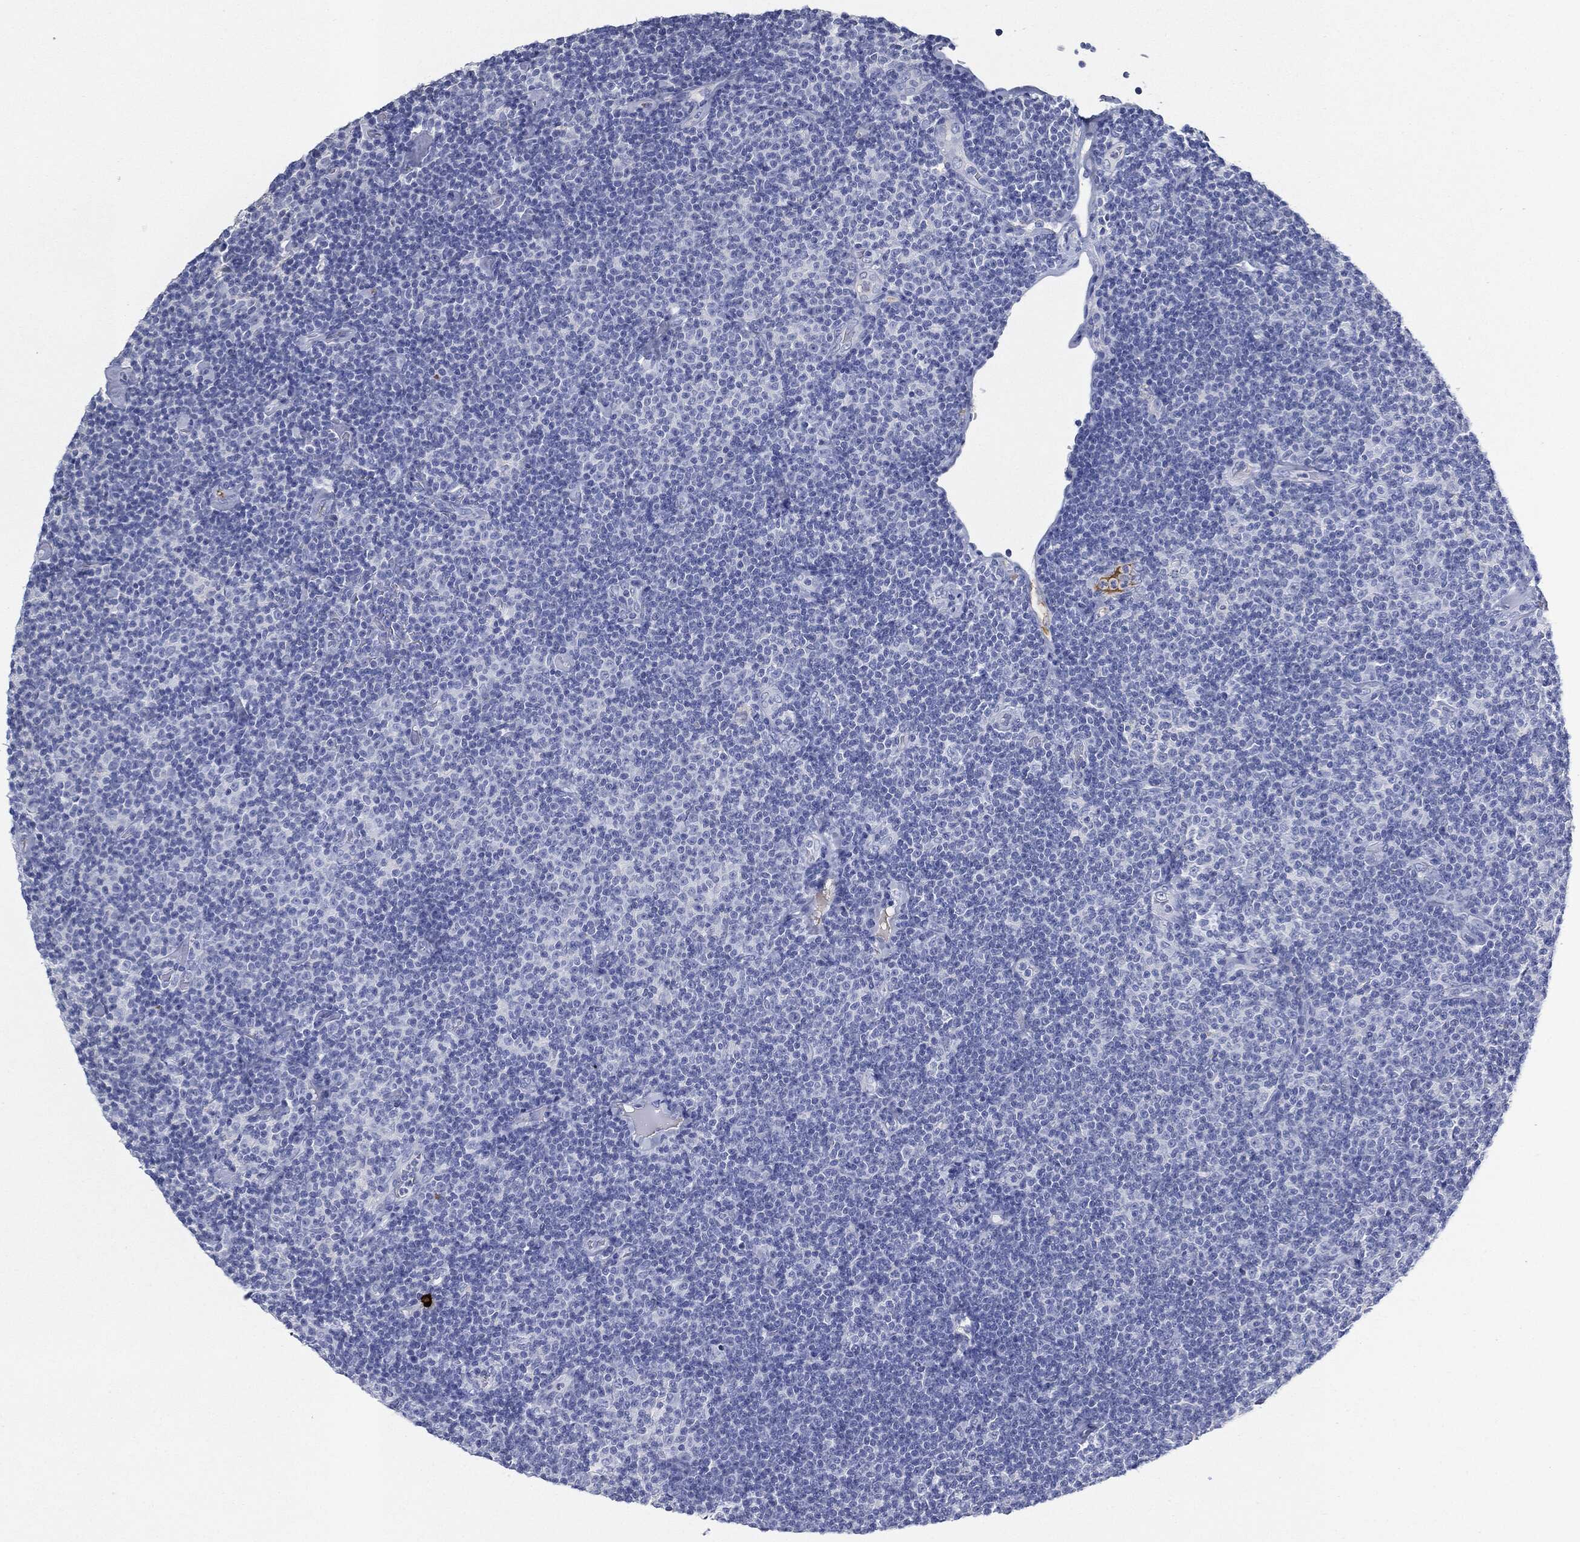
{"staining": {"intensity": "negative", "quantity": "none", "location": "none"}, "tissue": "lymphoma", "cell_type": "Tumor cells", "image_type": "cancer", "snomed": [{"axis": "morphology", "description": "Malignant lymphoma, non-Hodgkin's type, Low grade"}, {"axis": "topography", "description": "Lymph node"}], "caption": "This is a micrograph of immunohistochemistry (IHC) staining of lymphoma, which shows no staining in tumor cells.", "gene": "IGLV6-57", "patient": {"sex": "male", "age": 81}}